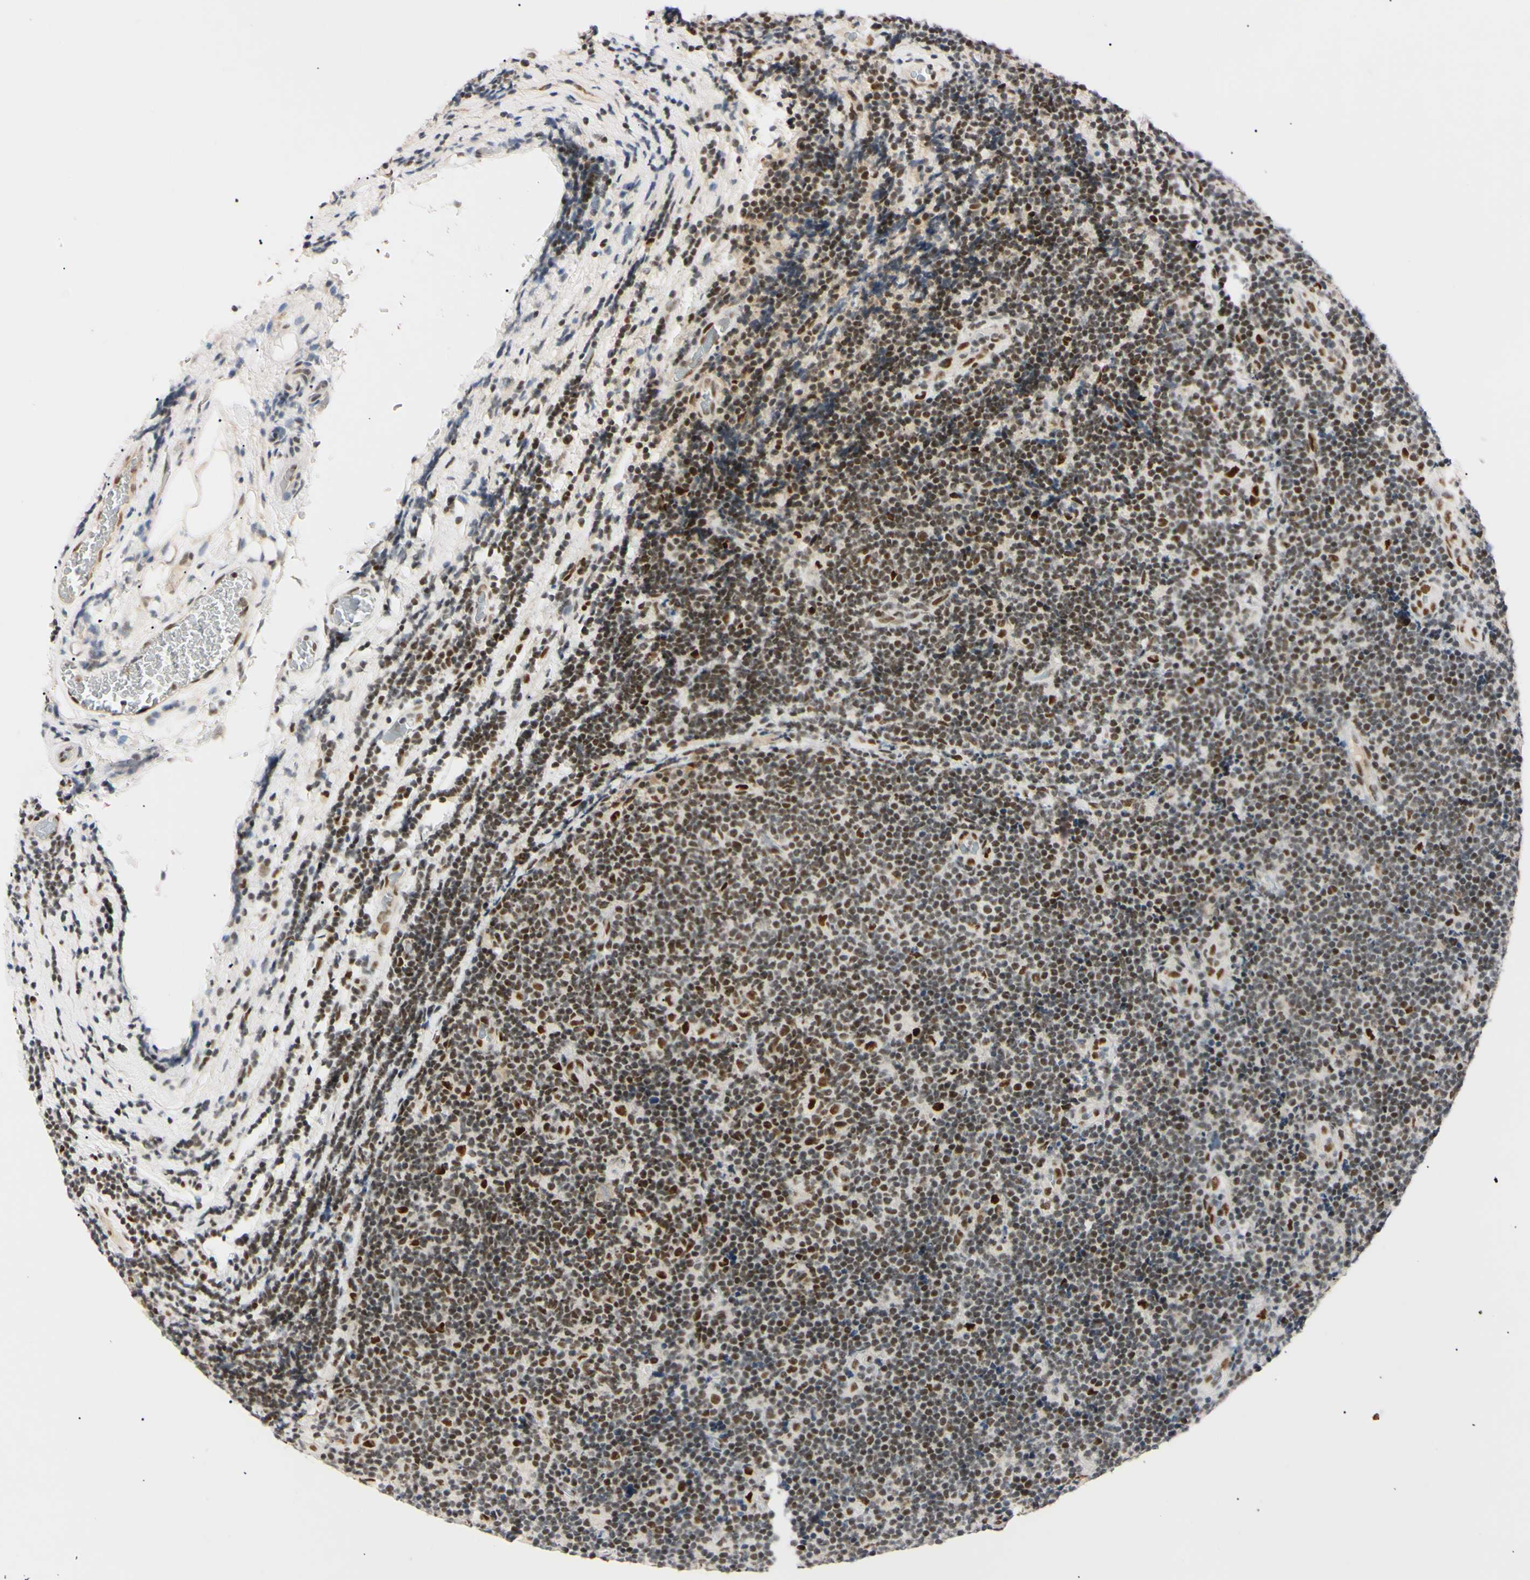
{"staining": {"intensity": "strong", "quantity": ">75%", "location": "nuclear"}, "tissue": "lymphoma", "cell_type": "Tumor cells", "image_type": "cancer", "snomed": [{"axis": "morphology", "description": "Malignant lymphoma, non-Hodgkin's type, Low grade"}, {"axis": "topography", "description": "Lymph node"}], "caption": "A high amount of strong nuclear expression is identified in approximately >75% of tumor cells in malignant lymphoma, non-Hodgkin's type (low-grade) tissue.", "gene": "ZNF134", "patient": {"sex": "male", "age": 83}}